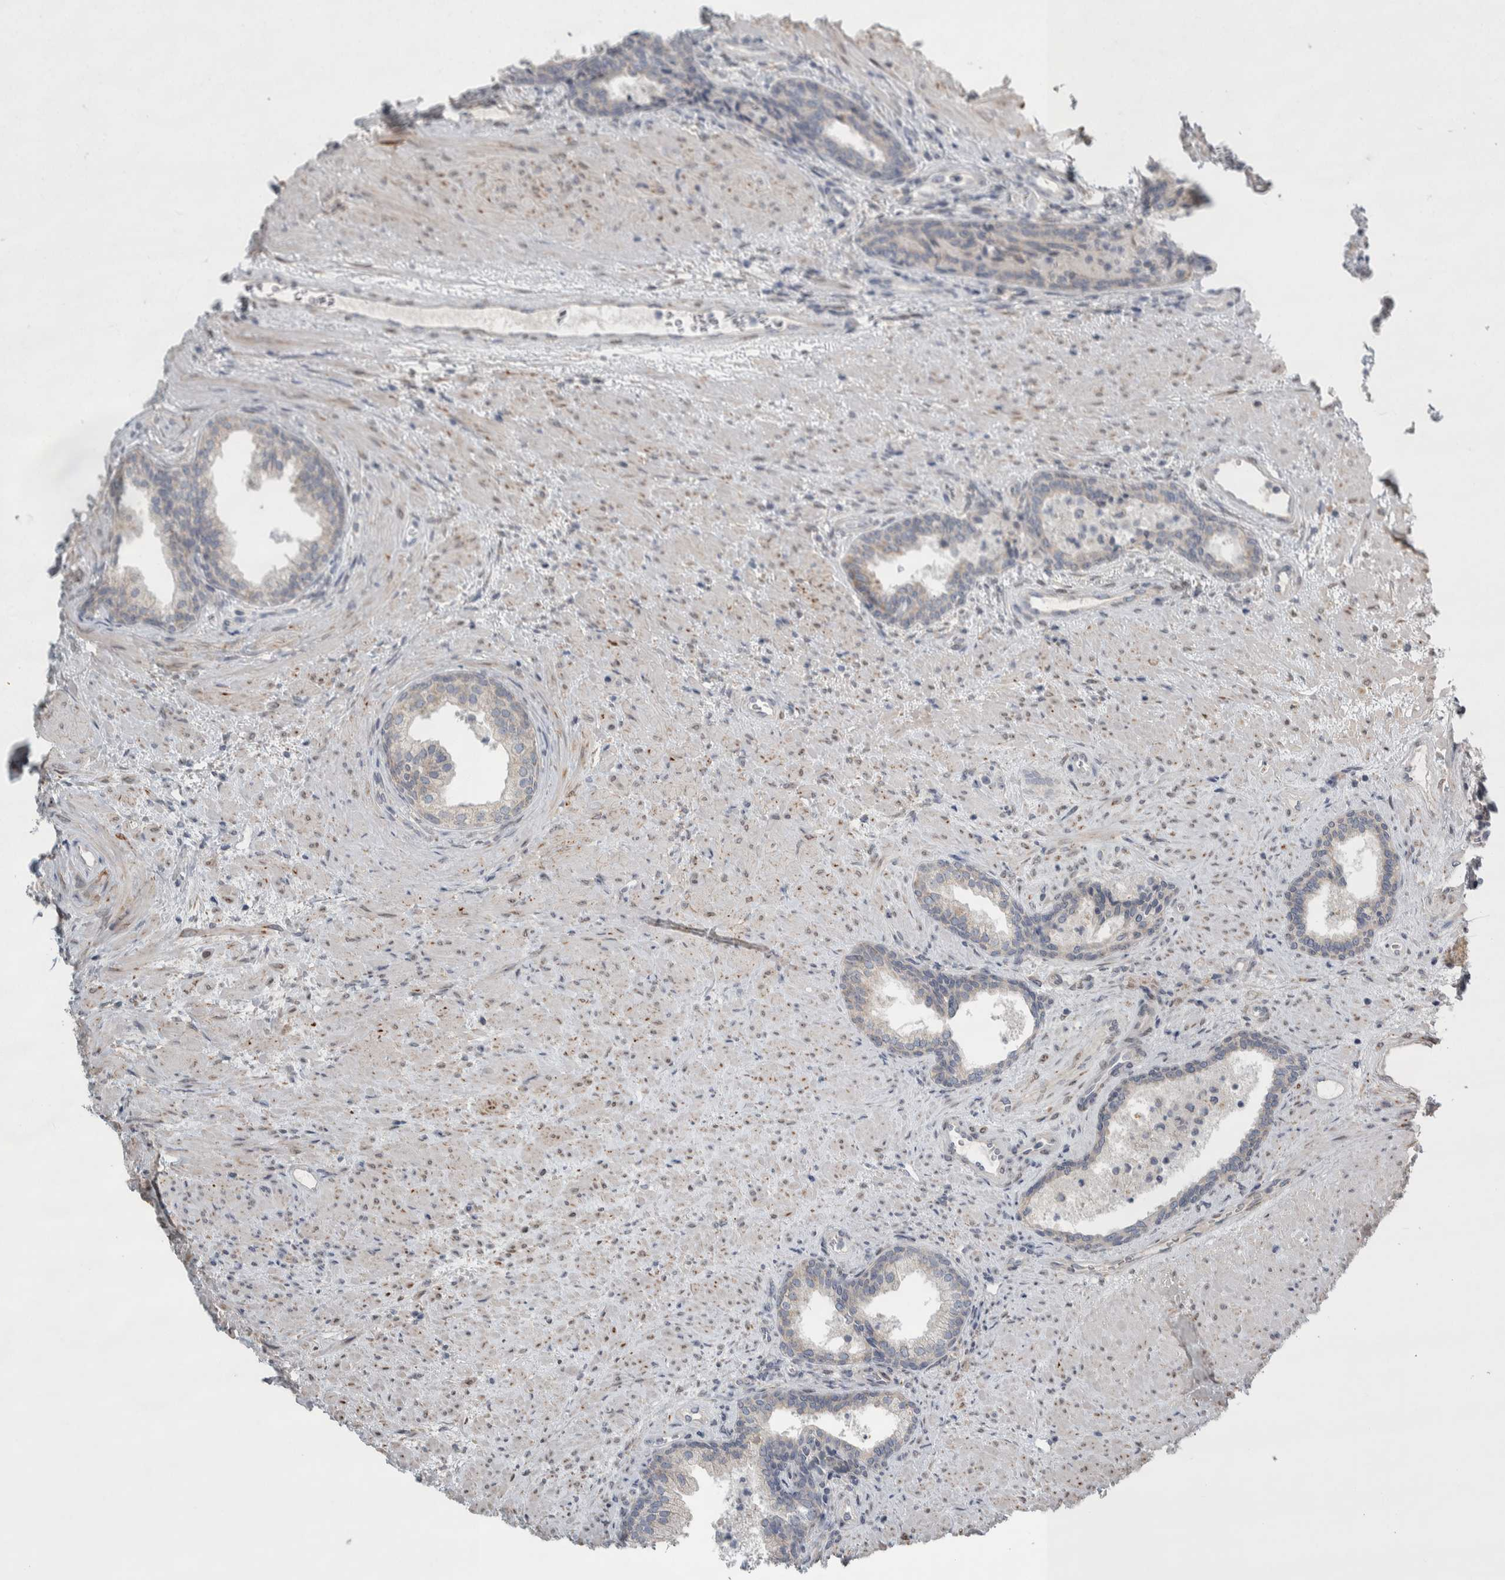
{"staining": {"intensity": "weak", "quantity": "<25%", "location": "cytoplasmic/membranous"}, "tissue": "prostate", "cell_type": "Glandular cells", "image_type": "normal", "snomed": [{"axis": "morphology", "description": "Normal tissue, NOS"}, {"axis": "topography", "description": "Prostate"}], "caption": "IHC photomicrograph of normal prostate: prostate stained with DAB (3,3'-diaminobenzidine) displays no significant protein expression in glandular cells.", "gene": "SIGMAR1", "patient": {"sex": "male", "age": 76}}